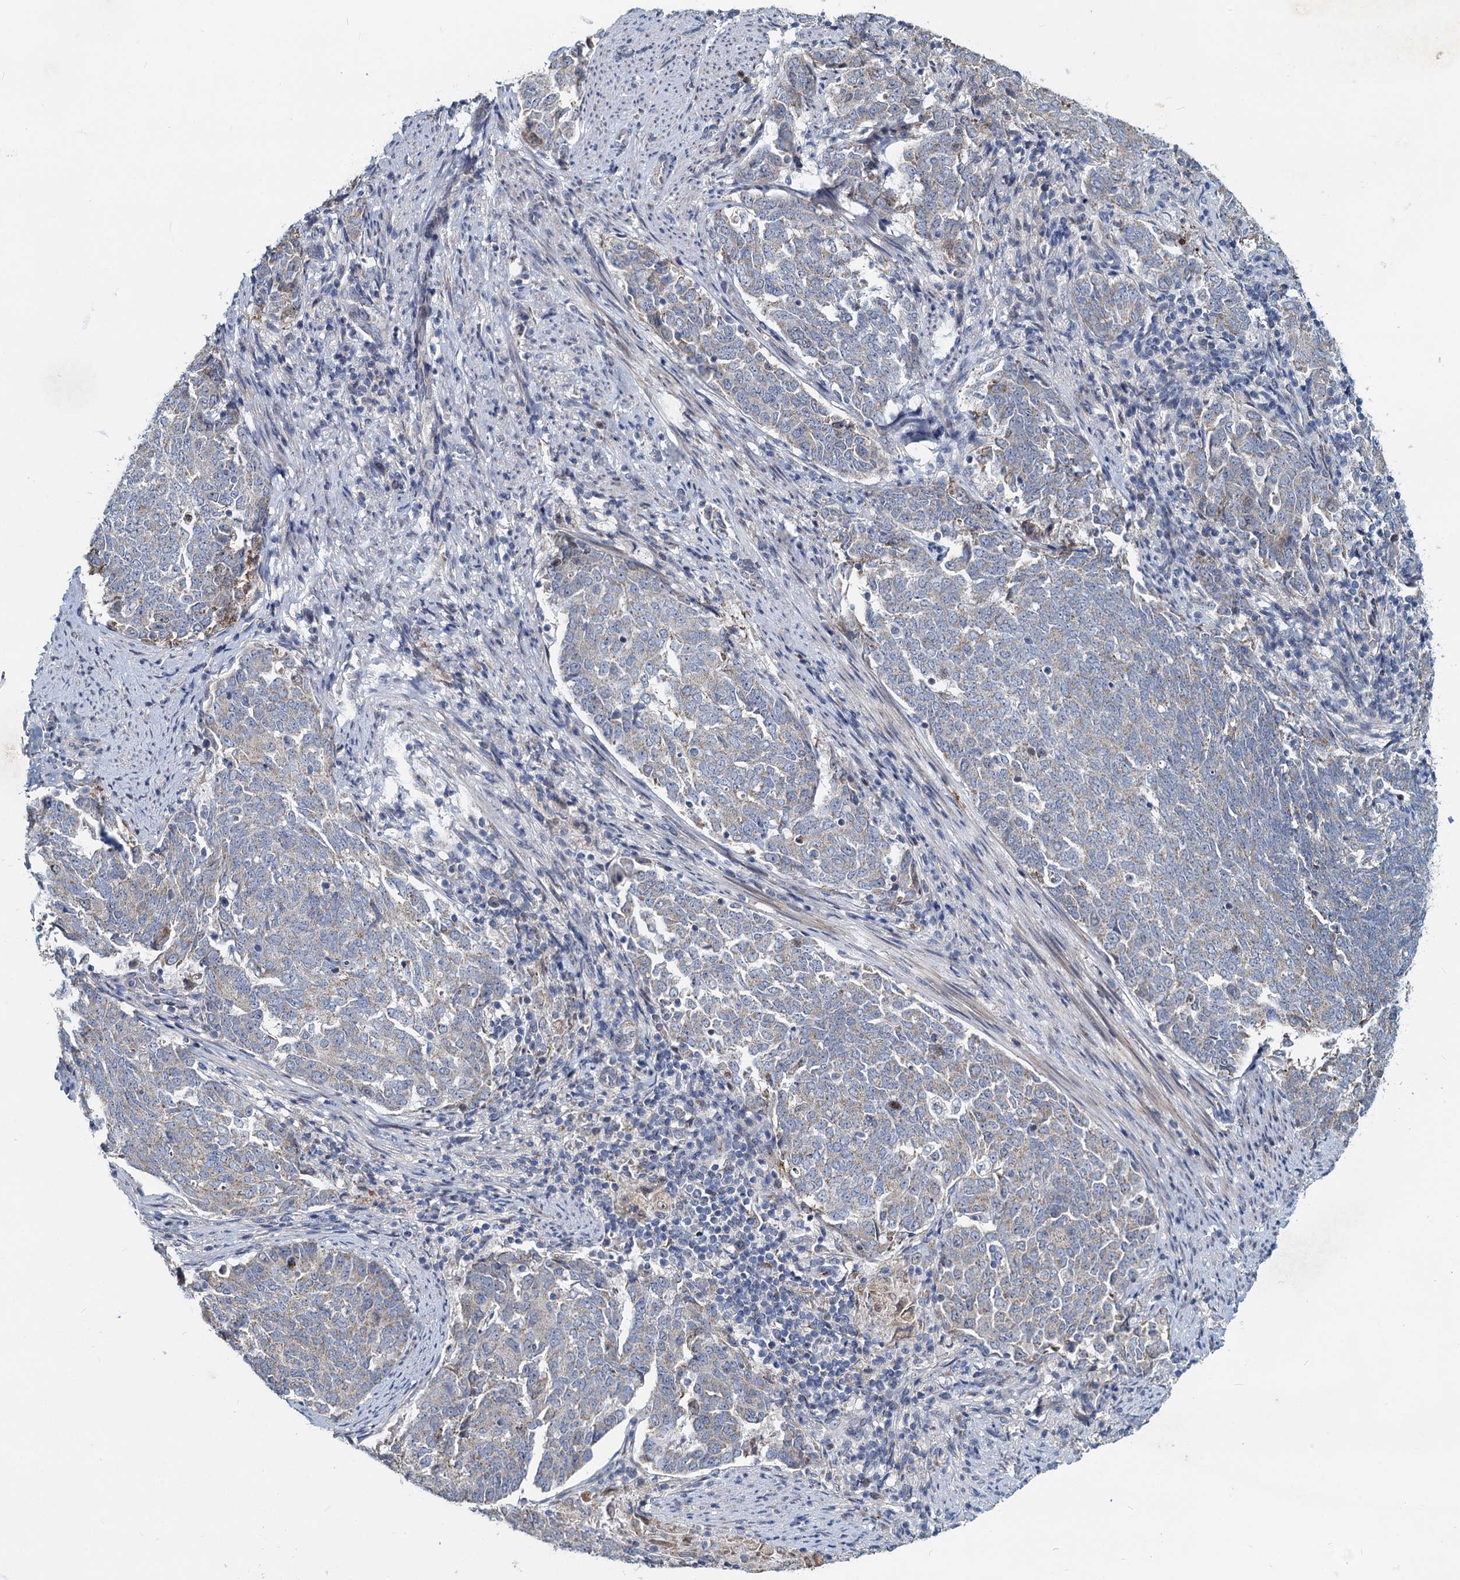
{"staining": {"intensity": "weak", "quantity": "<25%", "location": "cytoplasmic/membranous"}, "tissue": "endometrial cancer", "cell_type": "Tumor cells", "image_type": "cancer", "snomed": [{"axis": "morphology", "description": "Adenocarcinoma, NOS"}, {"axis": "topography", "description": "Endometrium"}], "caption": "Histopathology image shows no significant protein positivity in tumor cells of endometrial cancer (adenocarcinoma).", "gene": "DCUN1D2", "patient": {"sex": "female", "age": 80}}